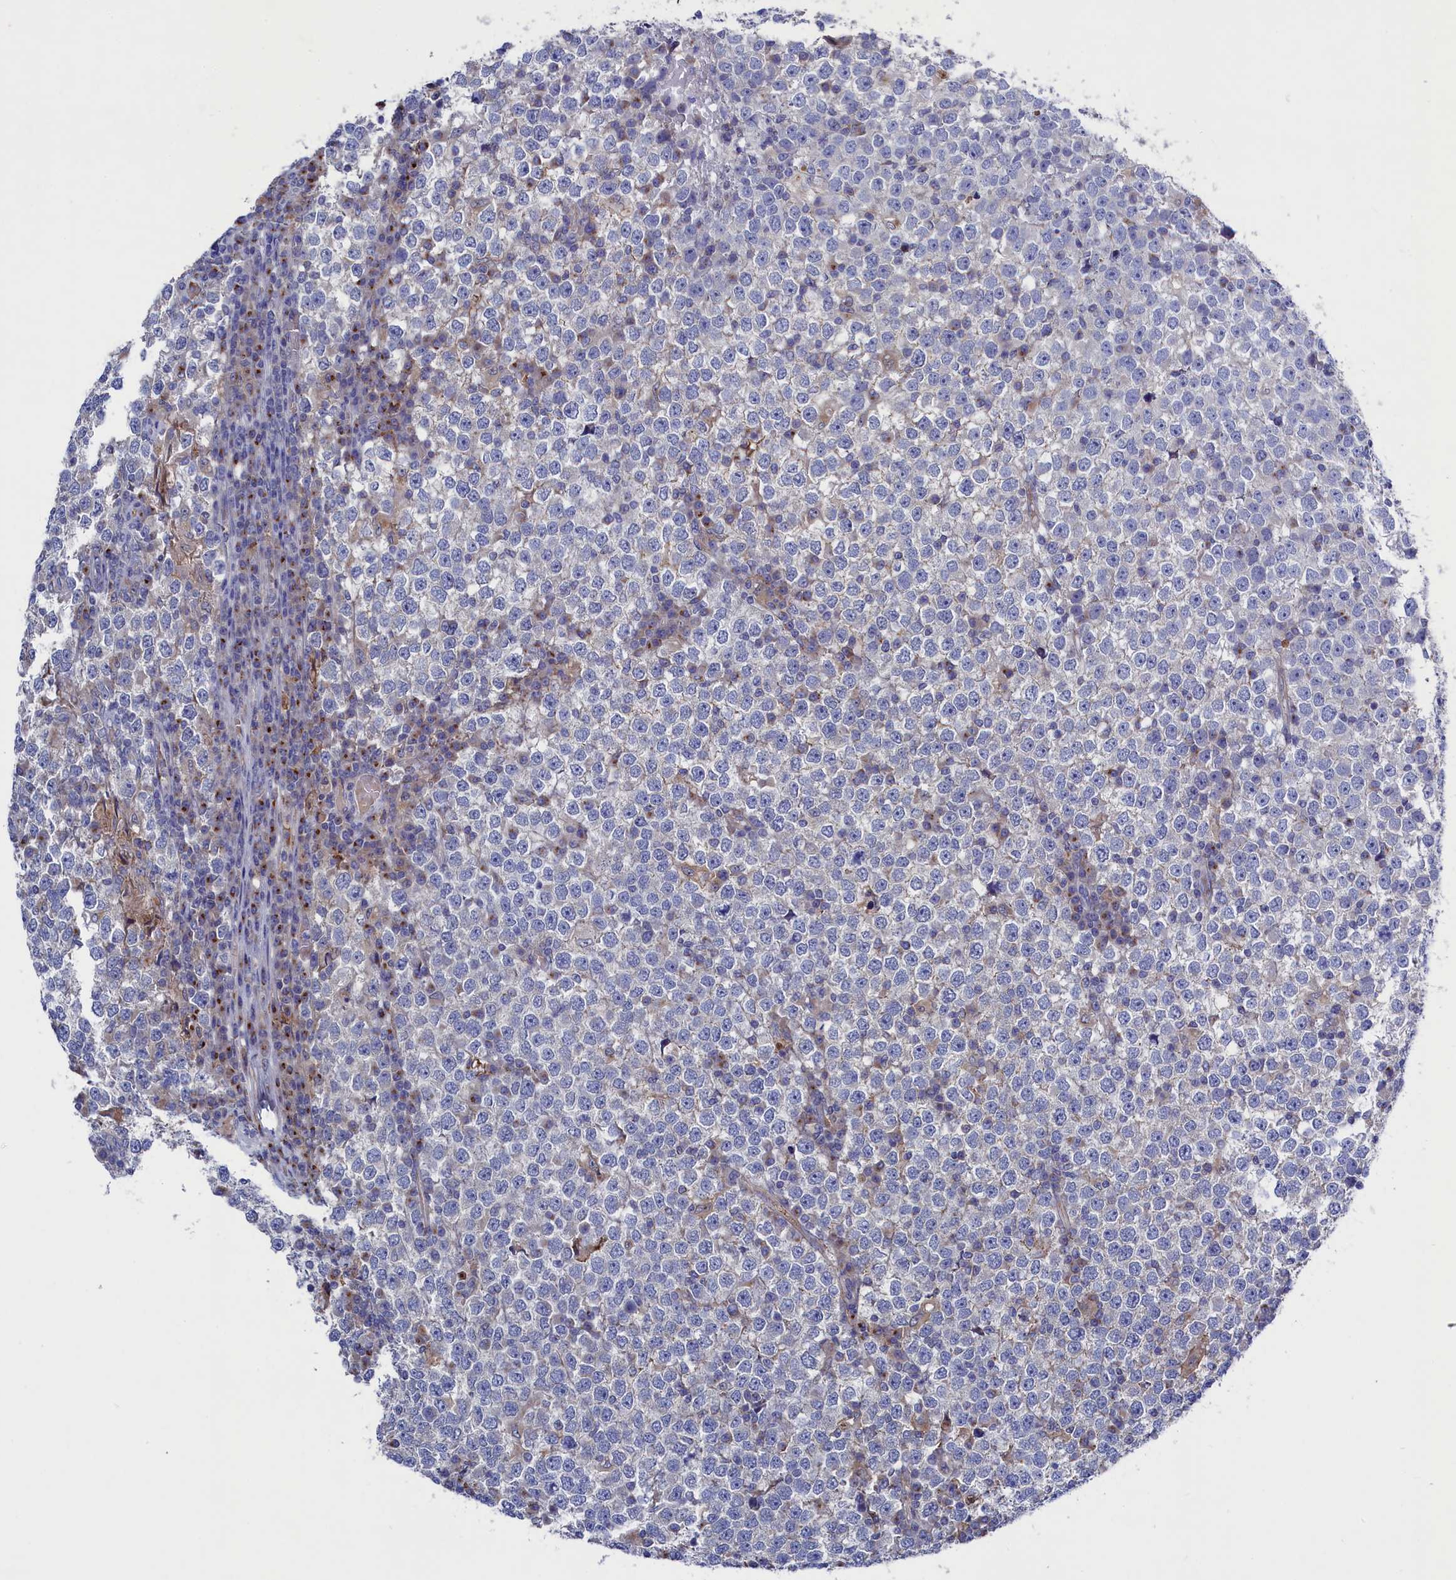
{"staining": {"intensity": "negative", "quantity": "none", "location": "none"}, "tissue": "testis cancer", "cell_type": "Tumor cells", "image_type": "cancer", "snomed": [{"axis": "morphology", "description": "Seminoma, NOS"}, {"axis": "topography", "description": "Testis"}], "caption": "Tumor cells are negative for protein expression in human seminoma (testis).", "gene": "GPR108", "patient": {"sex": "male", "age": 65}}